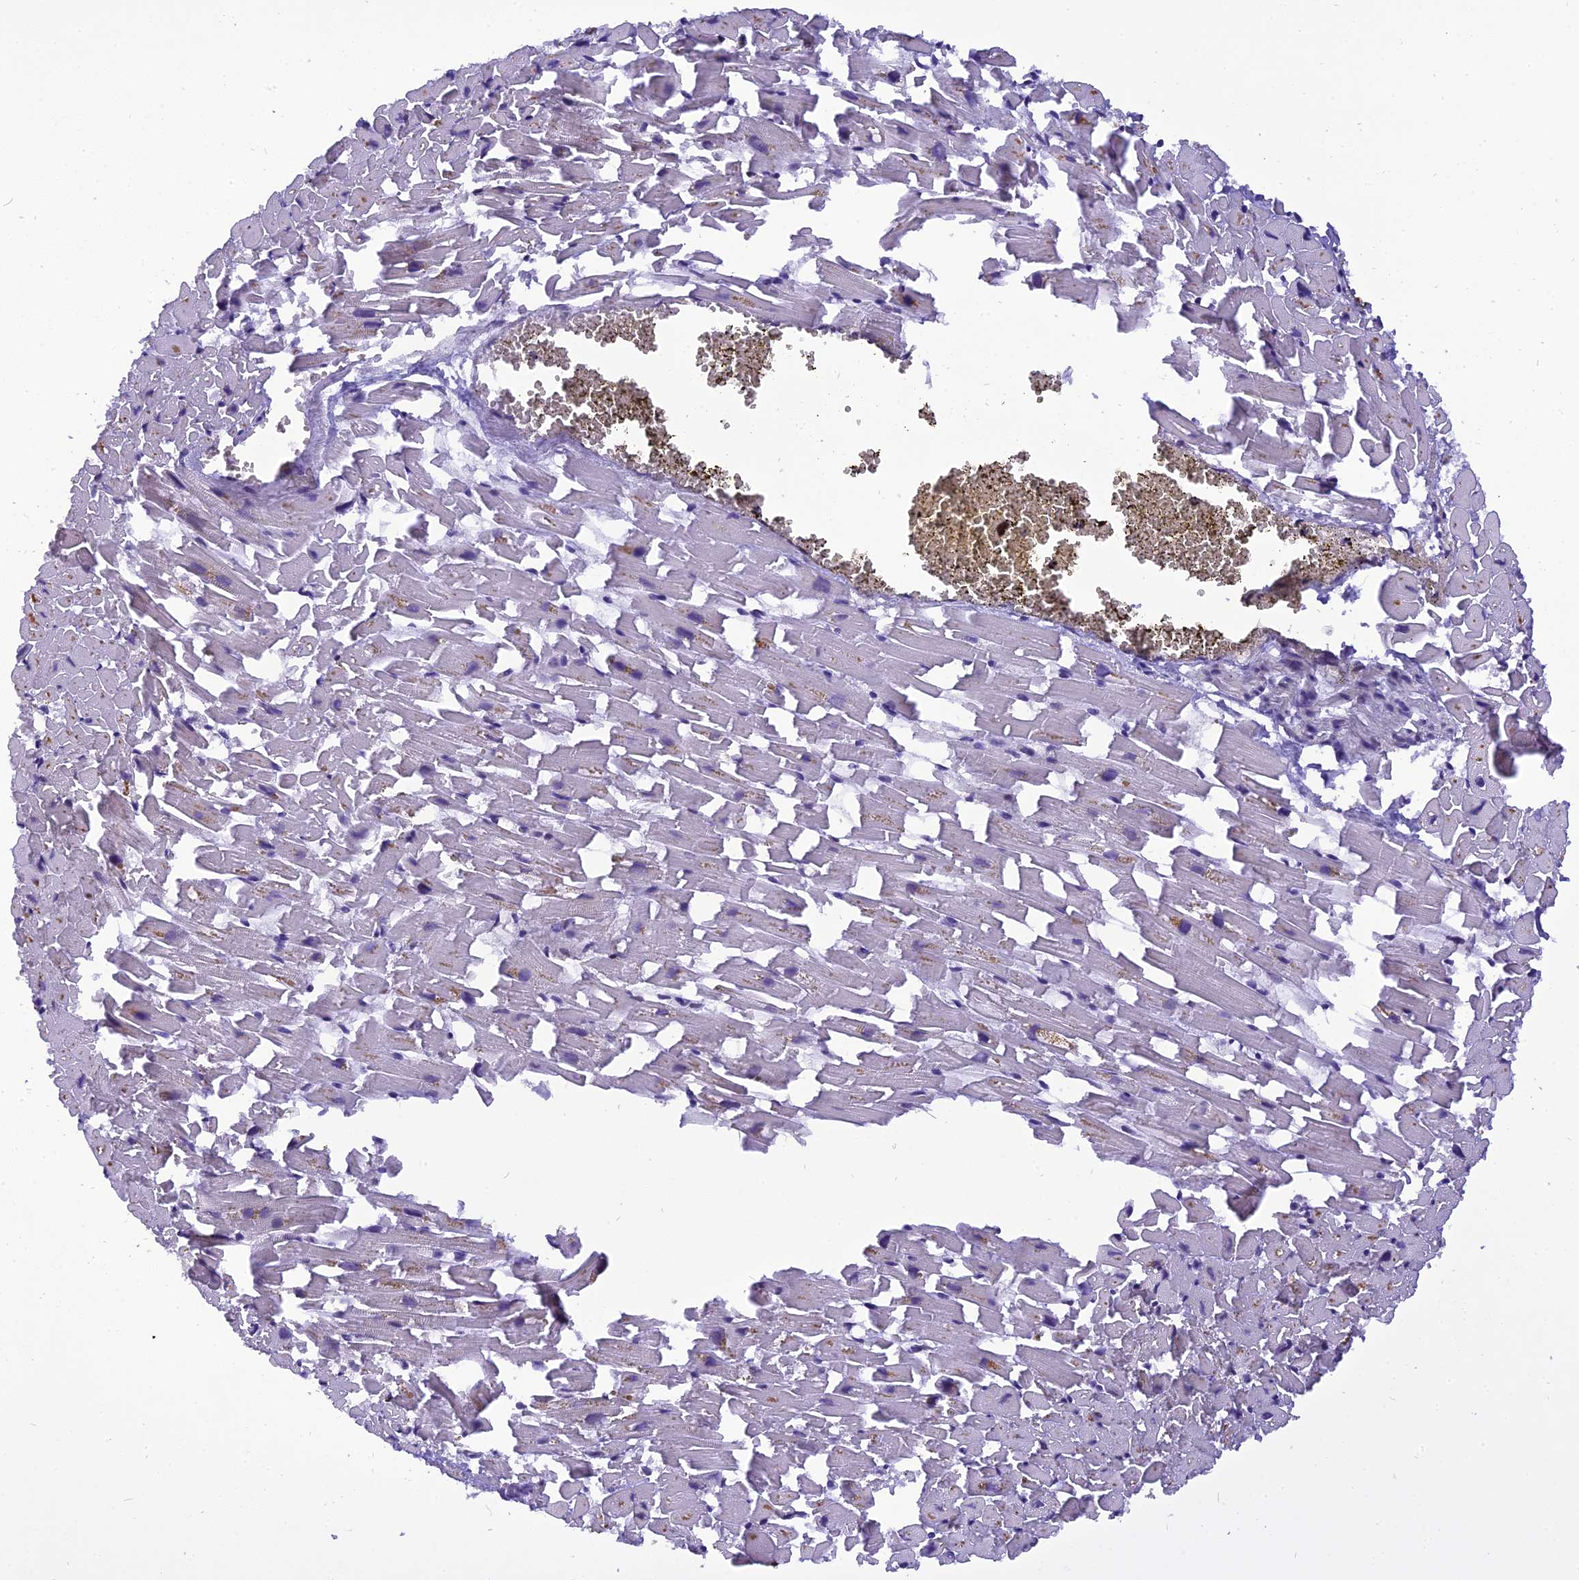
{"staining": {"intensity": "negative", "quantity": "none", "location": "none"}, "tissue": "heart muscle", "cell_type": "Cardiomyocytes", "image_type": "normal", "snomed": [{"axis": "morphology", "description": "Normal tissue, NOS"}, {"axis": "topography", "description": "Heart"}], "caption": "This micrograph is of normal heart muscle stained with immunohistochemistry to label a protein in brown with the nuclei are counter-stained blue. There is no staining in cardiomyocytes. (Stains: DAB IHC with hematoxylin counter stain, Microscopy: brightfield microscopy at high magnification).", "gene": "RABGGTA", "patient": {"sex": "female", "age": 64}}